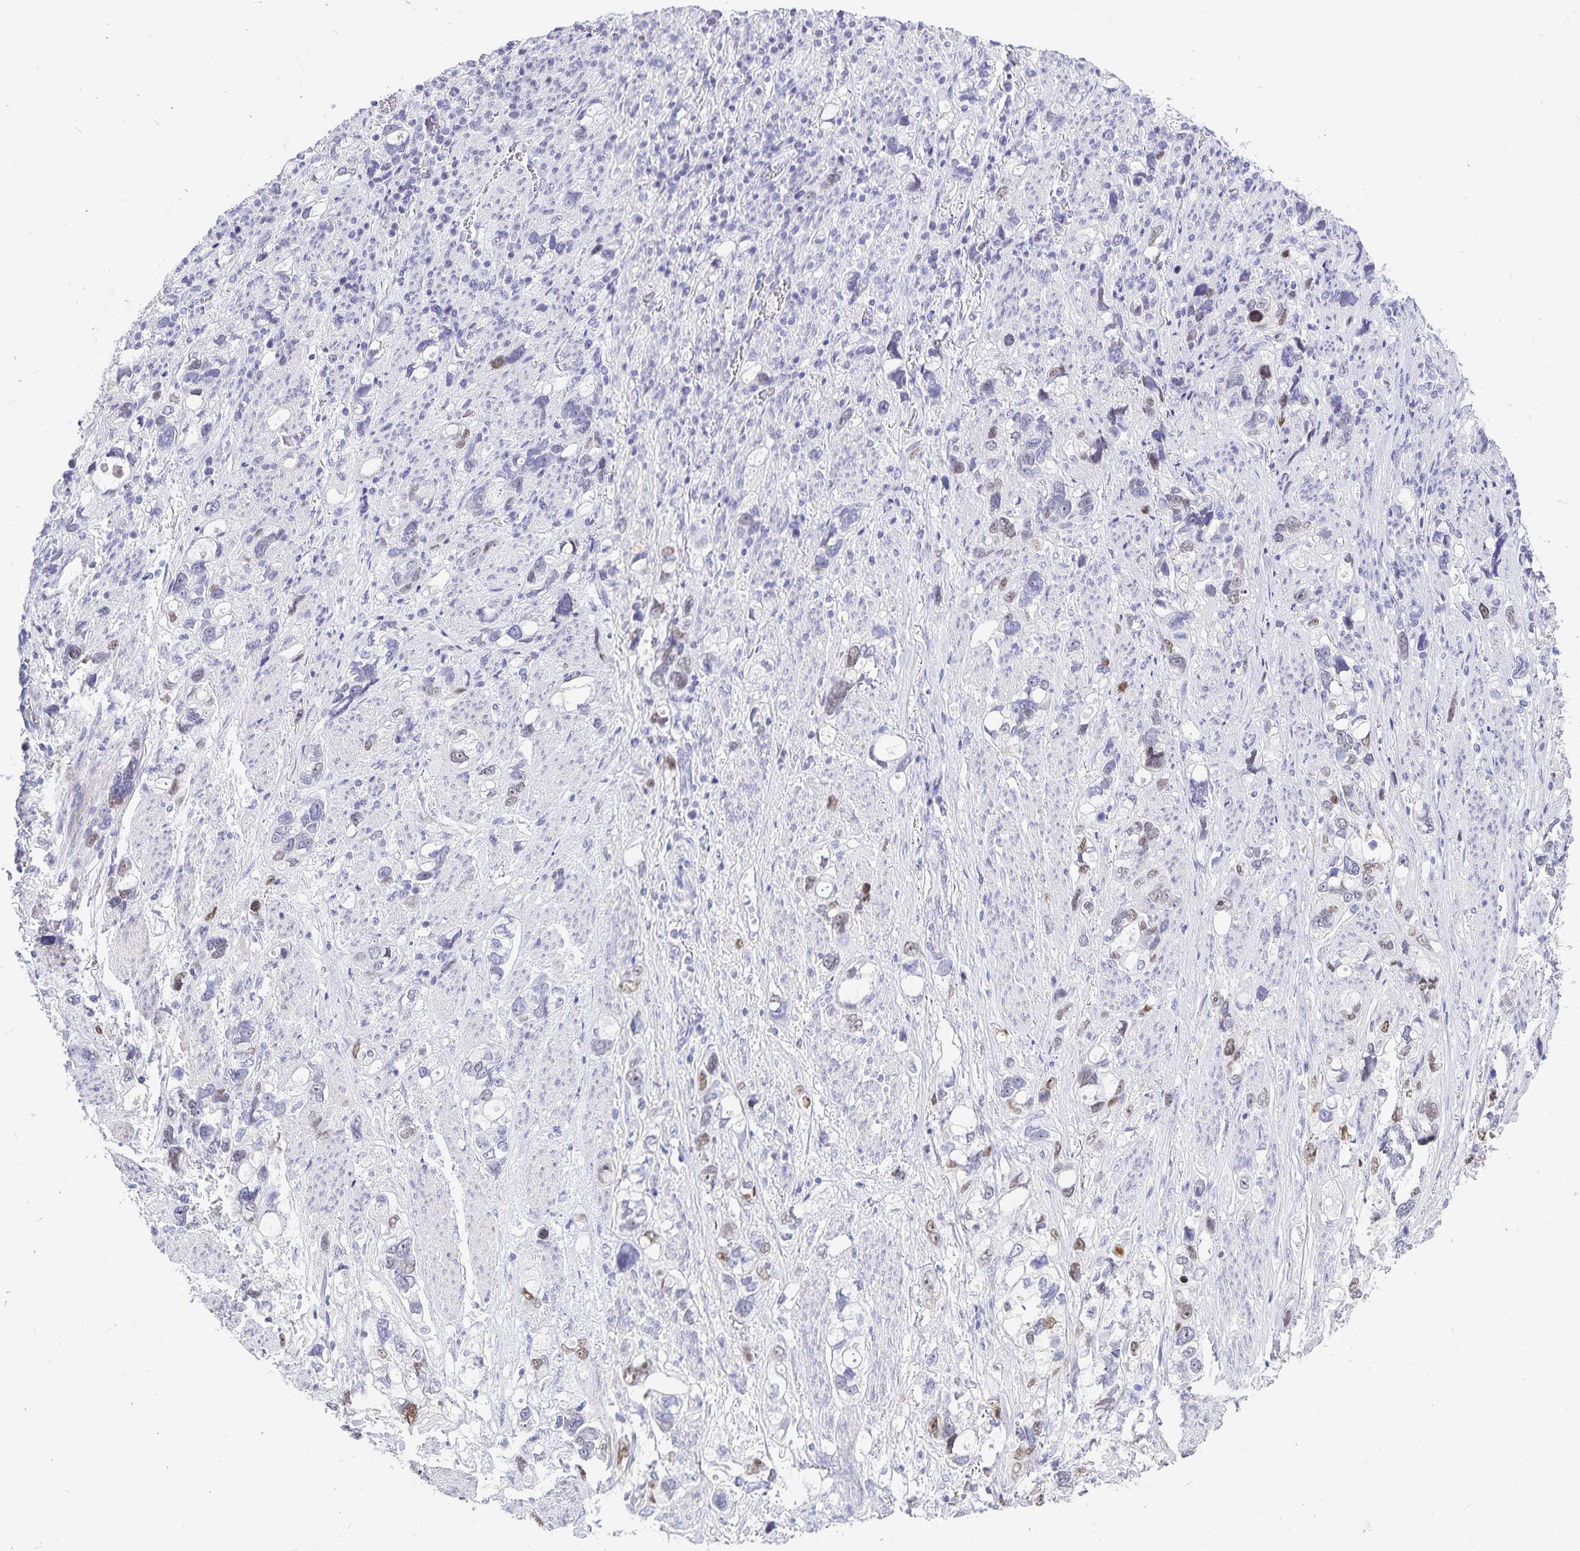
{"staining": {"intensity": "weak", "quantity": "<25%", "location": "nuclear"}, "tissue": "stomach cancer", "cell_type": "Tumor cells", "image_type": "cancer", "snomed": [{"axis": "morphology", "description": "Adenocarcinoma, NOS"}, {"axis": "topography", "description": "Stomach, upper"}], "caption": "Protein analysis of stomach cancer (adenocarcinoma) reveals no significant expression in tumor cells. Brightfield microscopy of immunohistochemistry stained with DAB (brown) and hematoxylin (blue), captured at high magnification.", "gene": "HMGB3", "patient": {"sex": "female", "age": 81}}